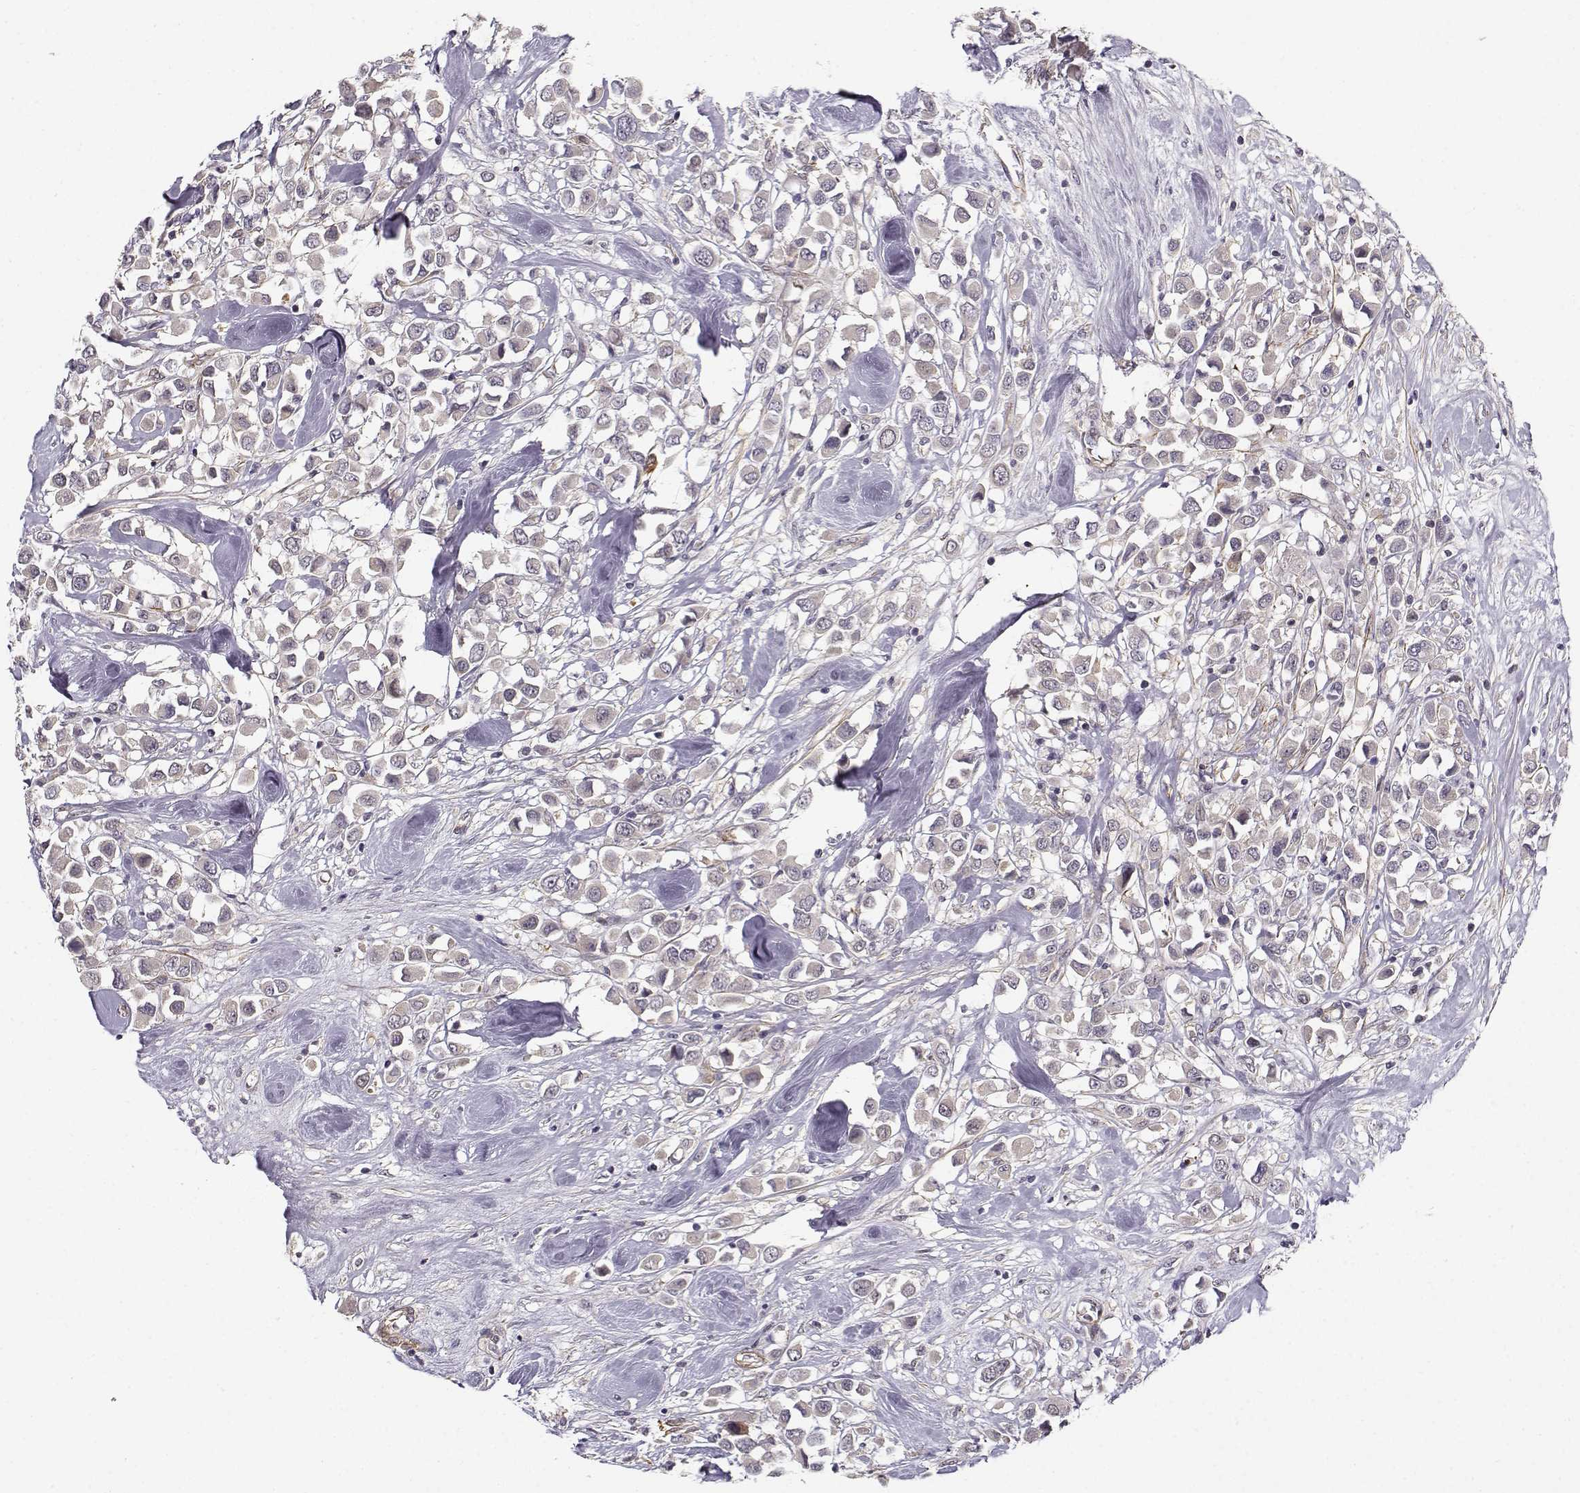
{"staining": {"intensity": "negative", "quantity": "none", "location": "none"}, "tissue": "breast cancer", "cell_type": "Tumor cells", "image_type": "cancer", "snomed": [{"axis": "morphology", "description": "Duct carcinoma"}, {"axis": "topography", "description": "Breast"}], "caption": "Immunohistochemical staining of human breast cancer displays no significant positivity in tumor cells.", "gene": "RGS9BP", "patient": {"sex": "female", "age": 61}}